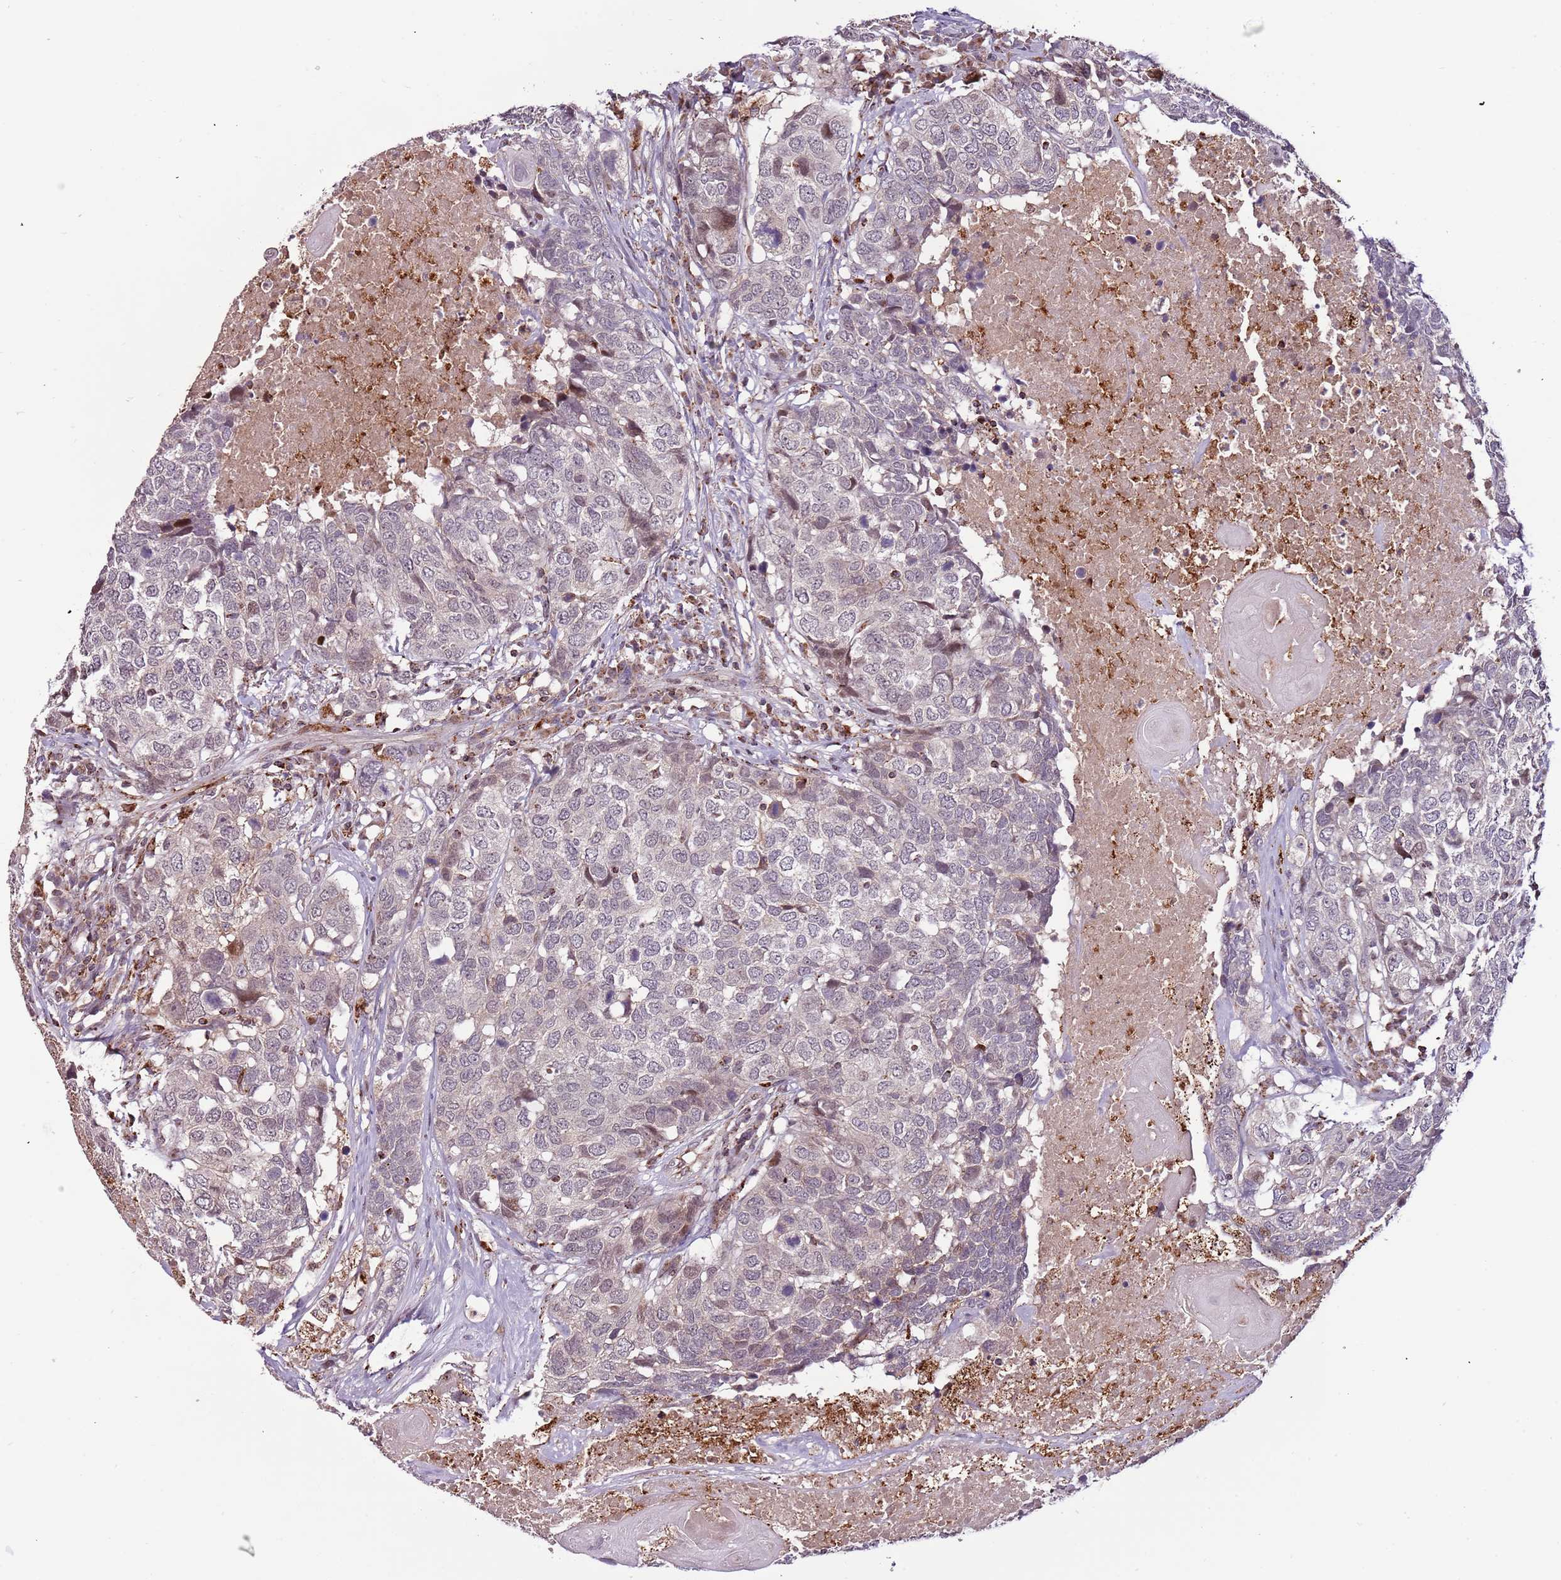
{"staining": {"intensity": "weak", "quantity": "<25%", "location": "nuclear"}, "tissue": "head and neck cancer", "cell_type": "Tumor cells", "image_type": "cancer", "snomed": [{"axis": "morphology", "description": "Squamous cell carcinoma, NOS"}, {"axis": "topography", "description": "Head-Neck"}], "caption": "Human head and neck squamous cell carcinoma stained for a protein using IHC shows no staining in tumor cells.", "gene": "ULK3", "patient": {"sex": "male", "age": 66}}